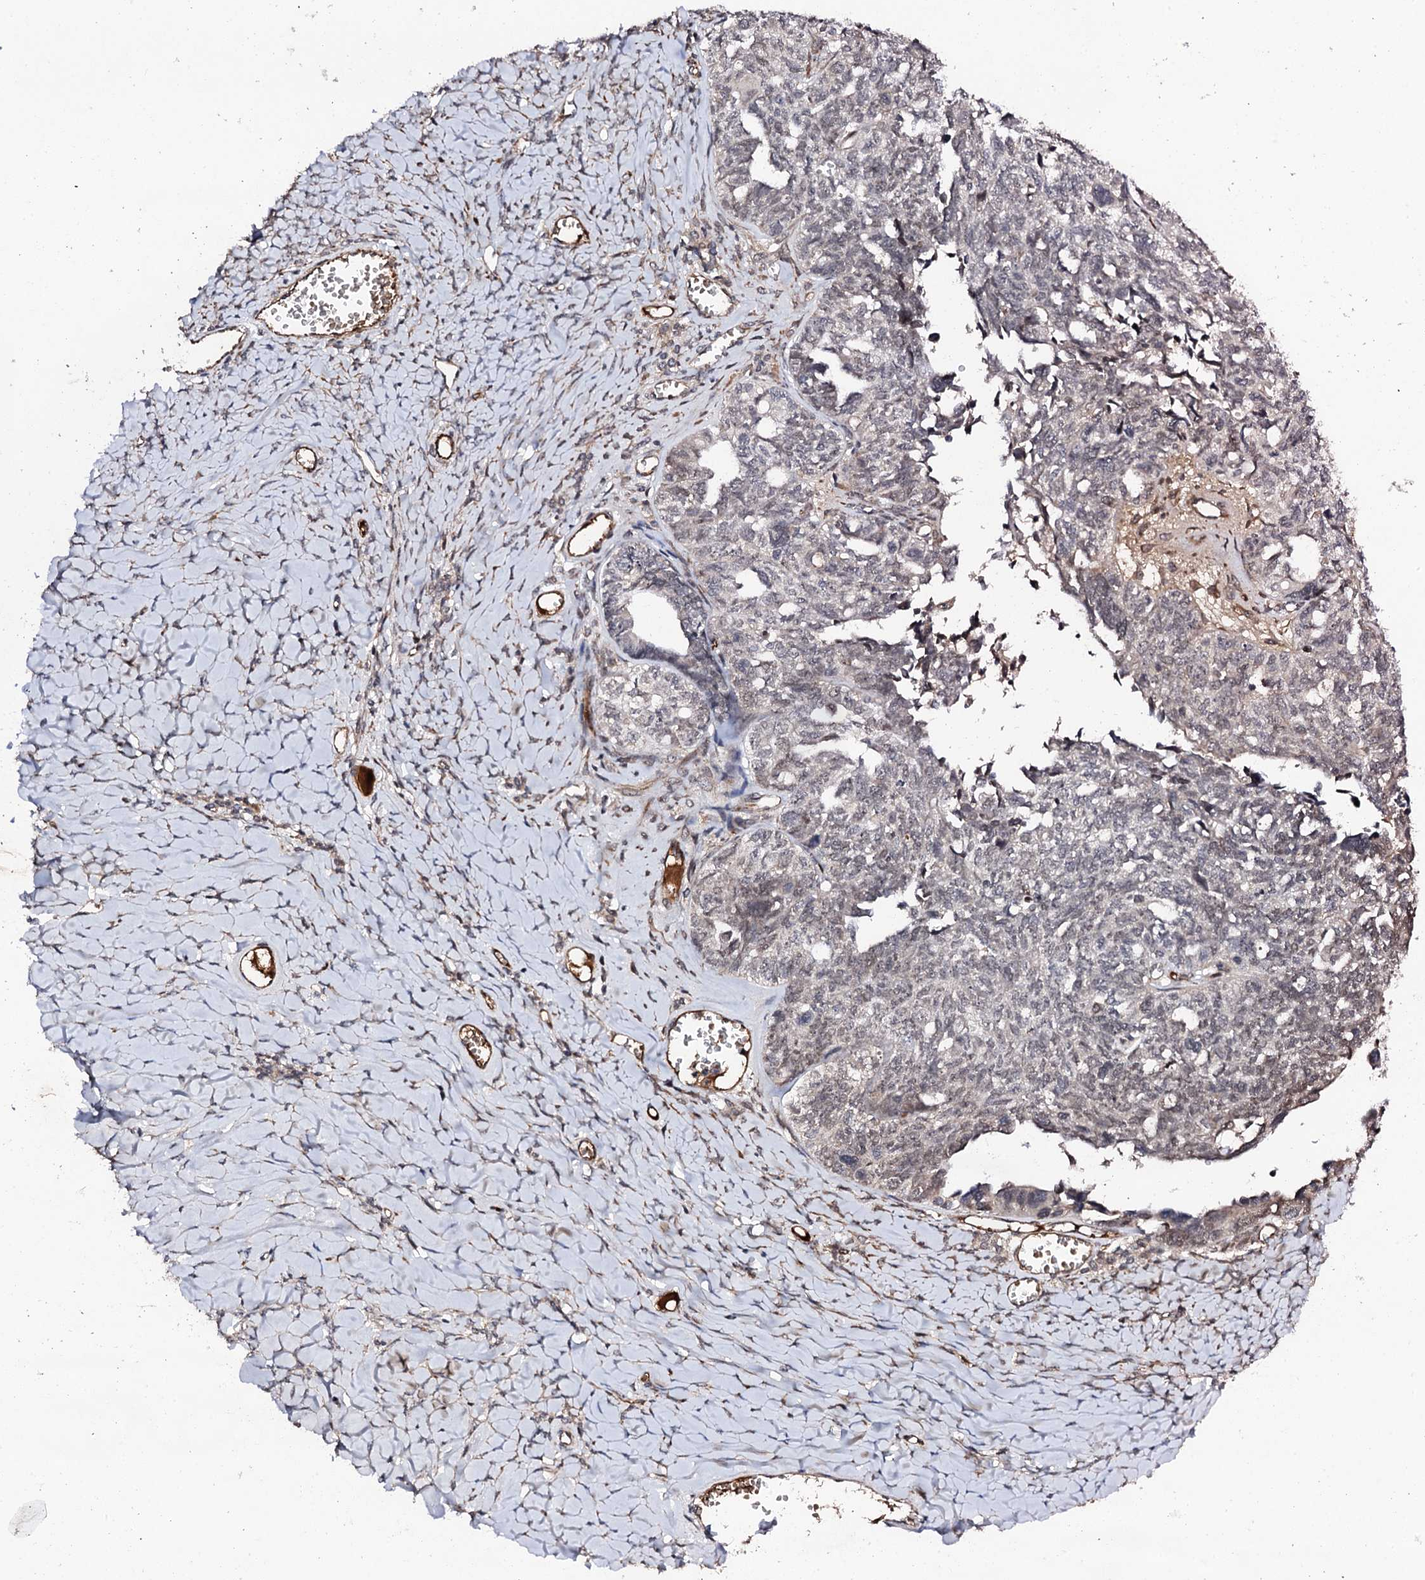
{"staining": {"intensity": "weak", "quantity": "25%-75%", "location": "nuclear"}, "tissue": "ovarian cancer", "cell_type": "Tumor cells", "image_type": "cancer", "snomed": [{"axis": "morphology", "description": "Cystadenocarcinoma, serous, NOS"}, {"axis": "topography", "description": "Ovary"}], "caption": "This is an image of IHC staining of ovarian serous cystadenocarcinoma, which shows weak expression in the nuclear of tumor cells.", "gene": "FAM111A", "patient": {"sex": "female", "age": 79}}